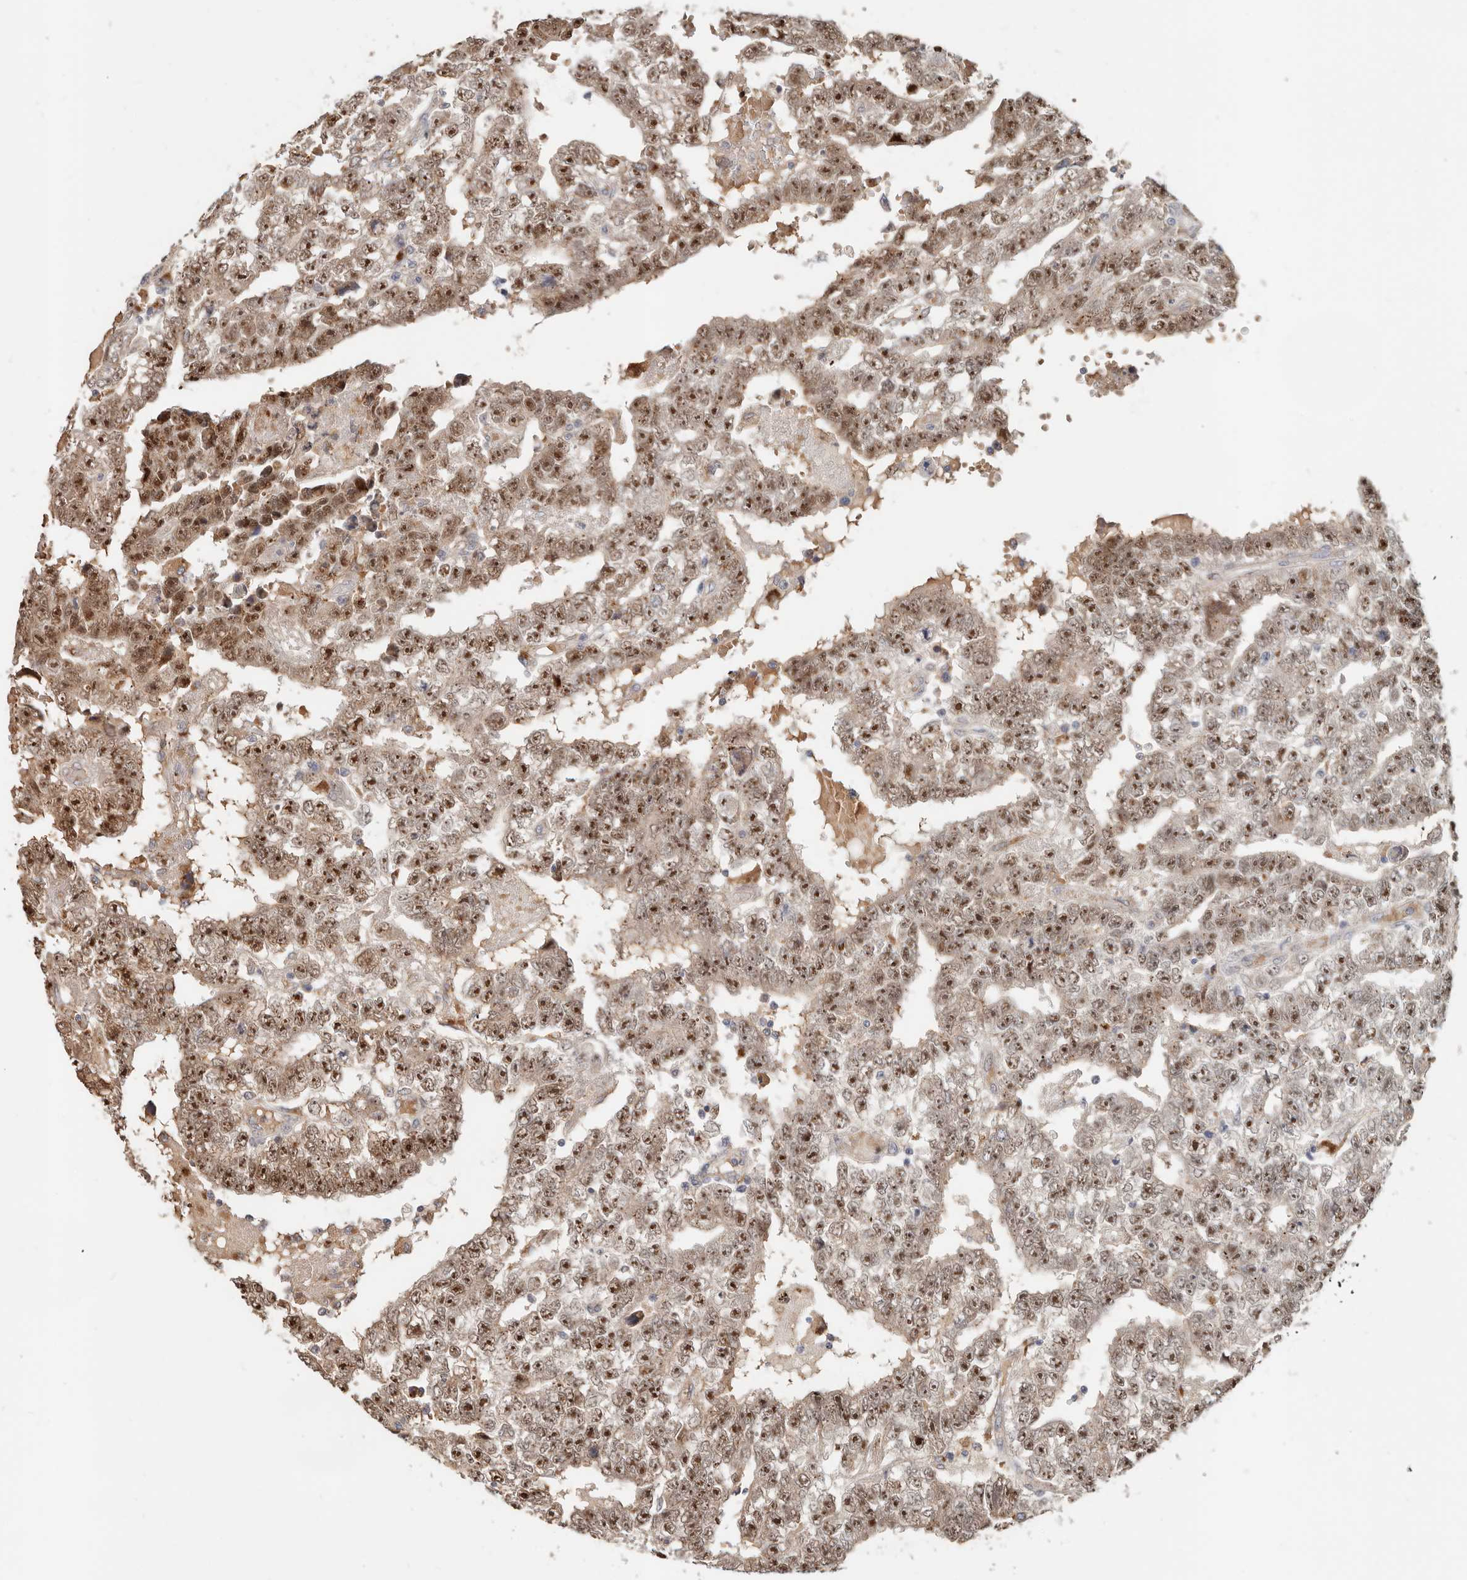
{"staining": {"intensity": "moderate", "quantity": ">75%", "location": "cytoplasmic/membranous,nuclear"}, "tissue": "testis cancer", "cell_type": "Tumor cells", "image_type": "cancer", "snomed": [{"axis": "morphology", "description": "Carcinoma, Embryonal, NOS"}, {"axis": "topography", "description": "Testis"}], "caption": "Immunohistochemistry of human embryonal carcinoma (testis) shows medium levels of moderate cytoplasmic/membranous and nuclear staining in approximately >75% of tumor cells. The staining was performed using DAB (3,3'-diaminobenzidine), with brown indicating positive protein expression. Nuclei are stained blue with hematoxylin.", "gene": "ZRANB1", "patient": {"sex": "male", "age": 25}}